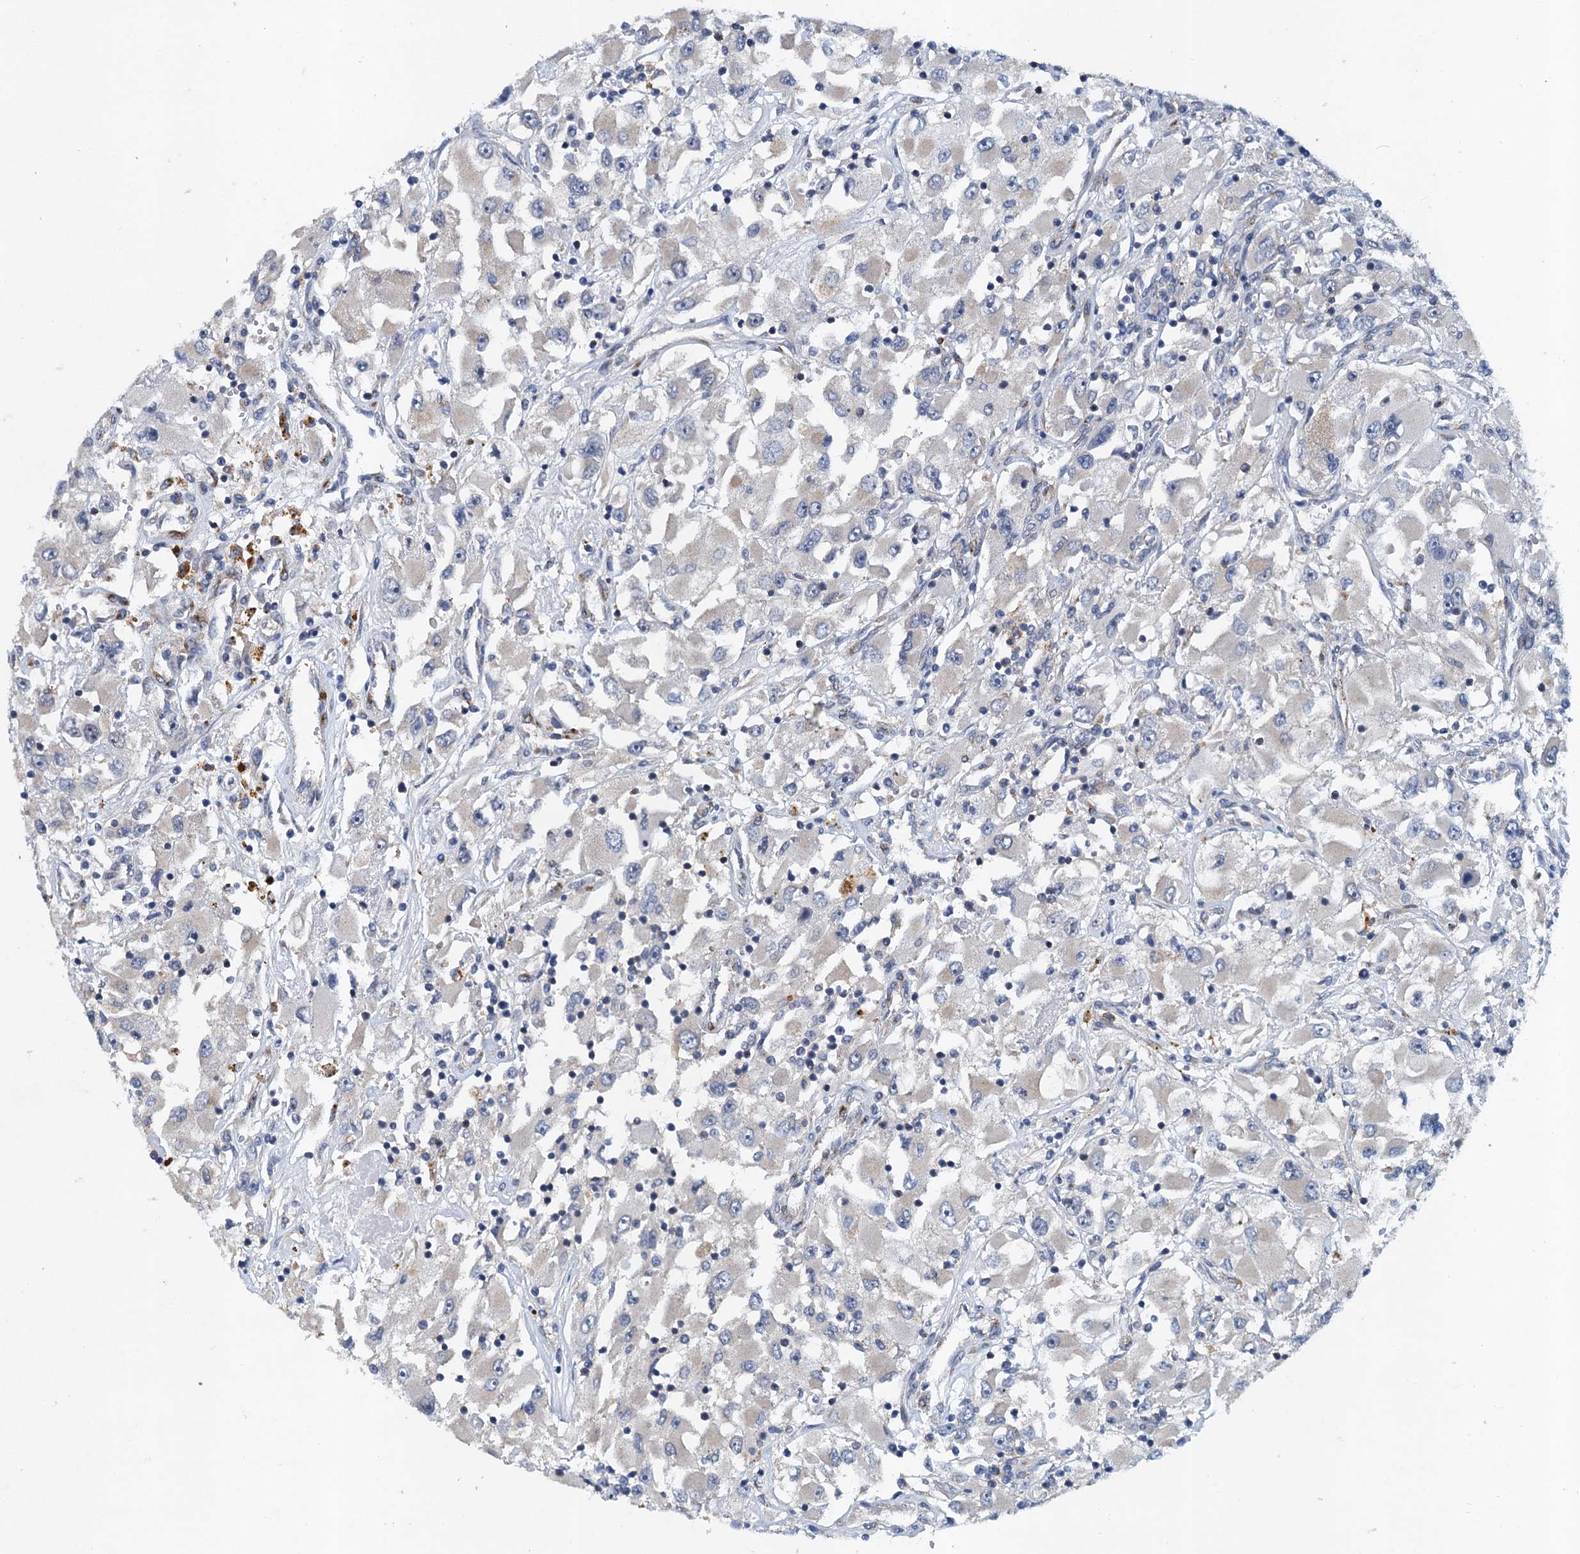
{"staining": {"intensity": "negative", "quantity": "none", "location": "none"}, "tissue": "renal cancer", "cell_type": "Tumor cells", "image_type": "cancer", "snomed": [{"axis": "morphology", "description": "Adenocarcinoma, NOS"}, {"axis": "topography", "description": "Kidney"}], "caption": "DAB (3,3'-diaminobenzidine) immunohistochemical staining of human adenocarcinoma (renal) demonstrates no significant staining in tumor cells.", "gene": "NBEA", "patient": {"sex": "female", "age": 52}}